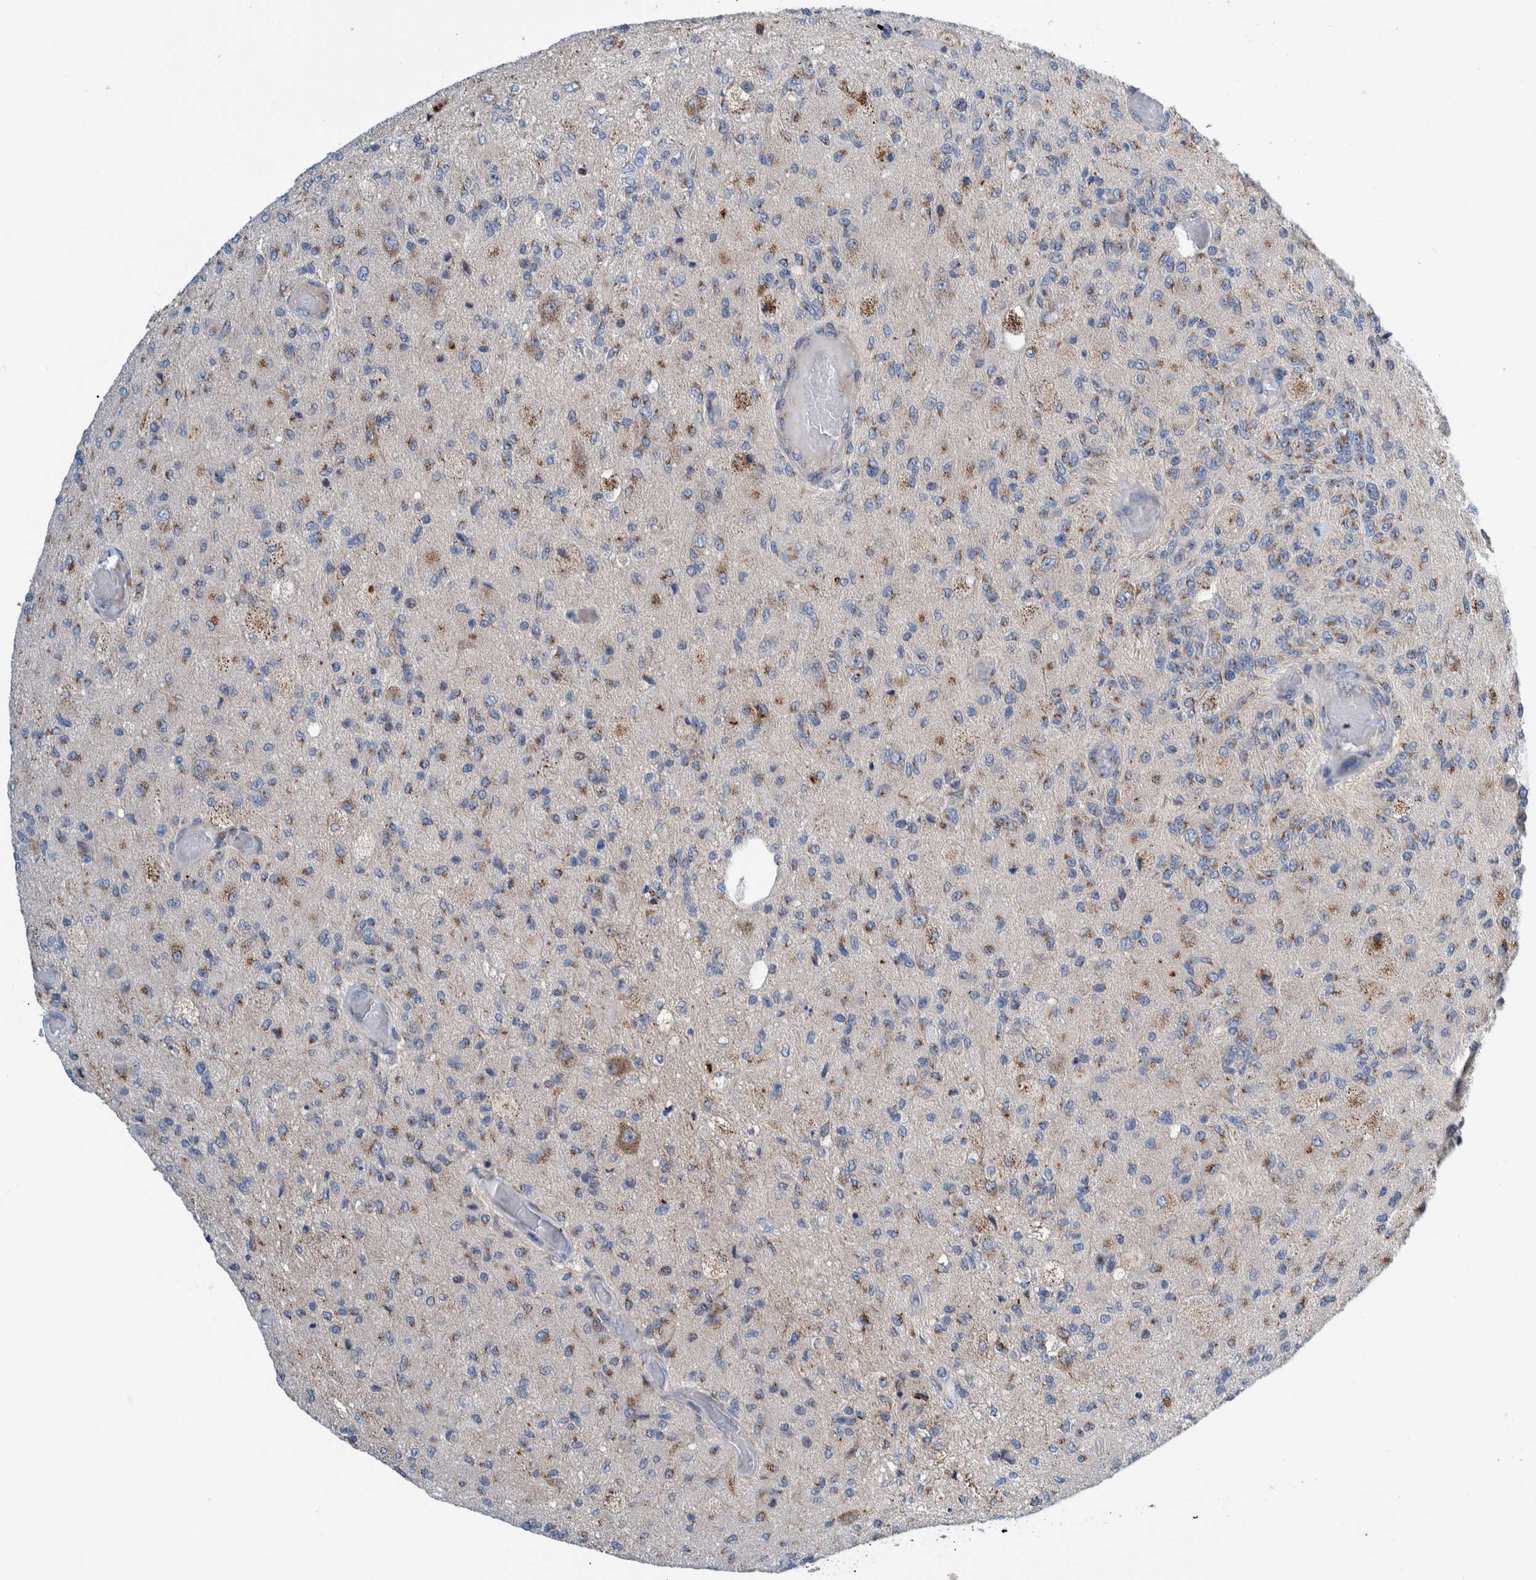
{"staining": {"intensity": "weak", "quantity": "25%-75%", "location": "cytoplasmic/membranous"}, "tissue": "glioma", "cell_type": "Tumor cells", "image_type": "cancer", "snomed": [{"axis": "morphology", "description": "Normal tissue, NOS"}, {"axis": "morphology", "description": "Glioma, malignant, High grade"}, {"axis": "topography", "description": "Cerebral cortex"}], "caption": "Protein expression analysis of glioma exhibits weak cytoplasmic/membranous staining in about 25%-75% of tumor cells.", "gene": "TRIM58", "patient": {"sex": "male", "age": 77}}